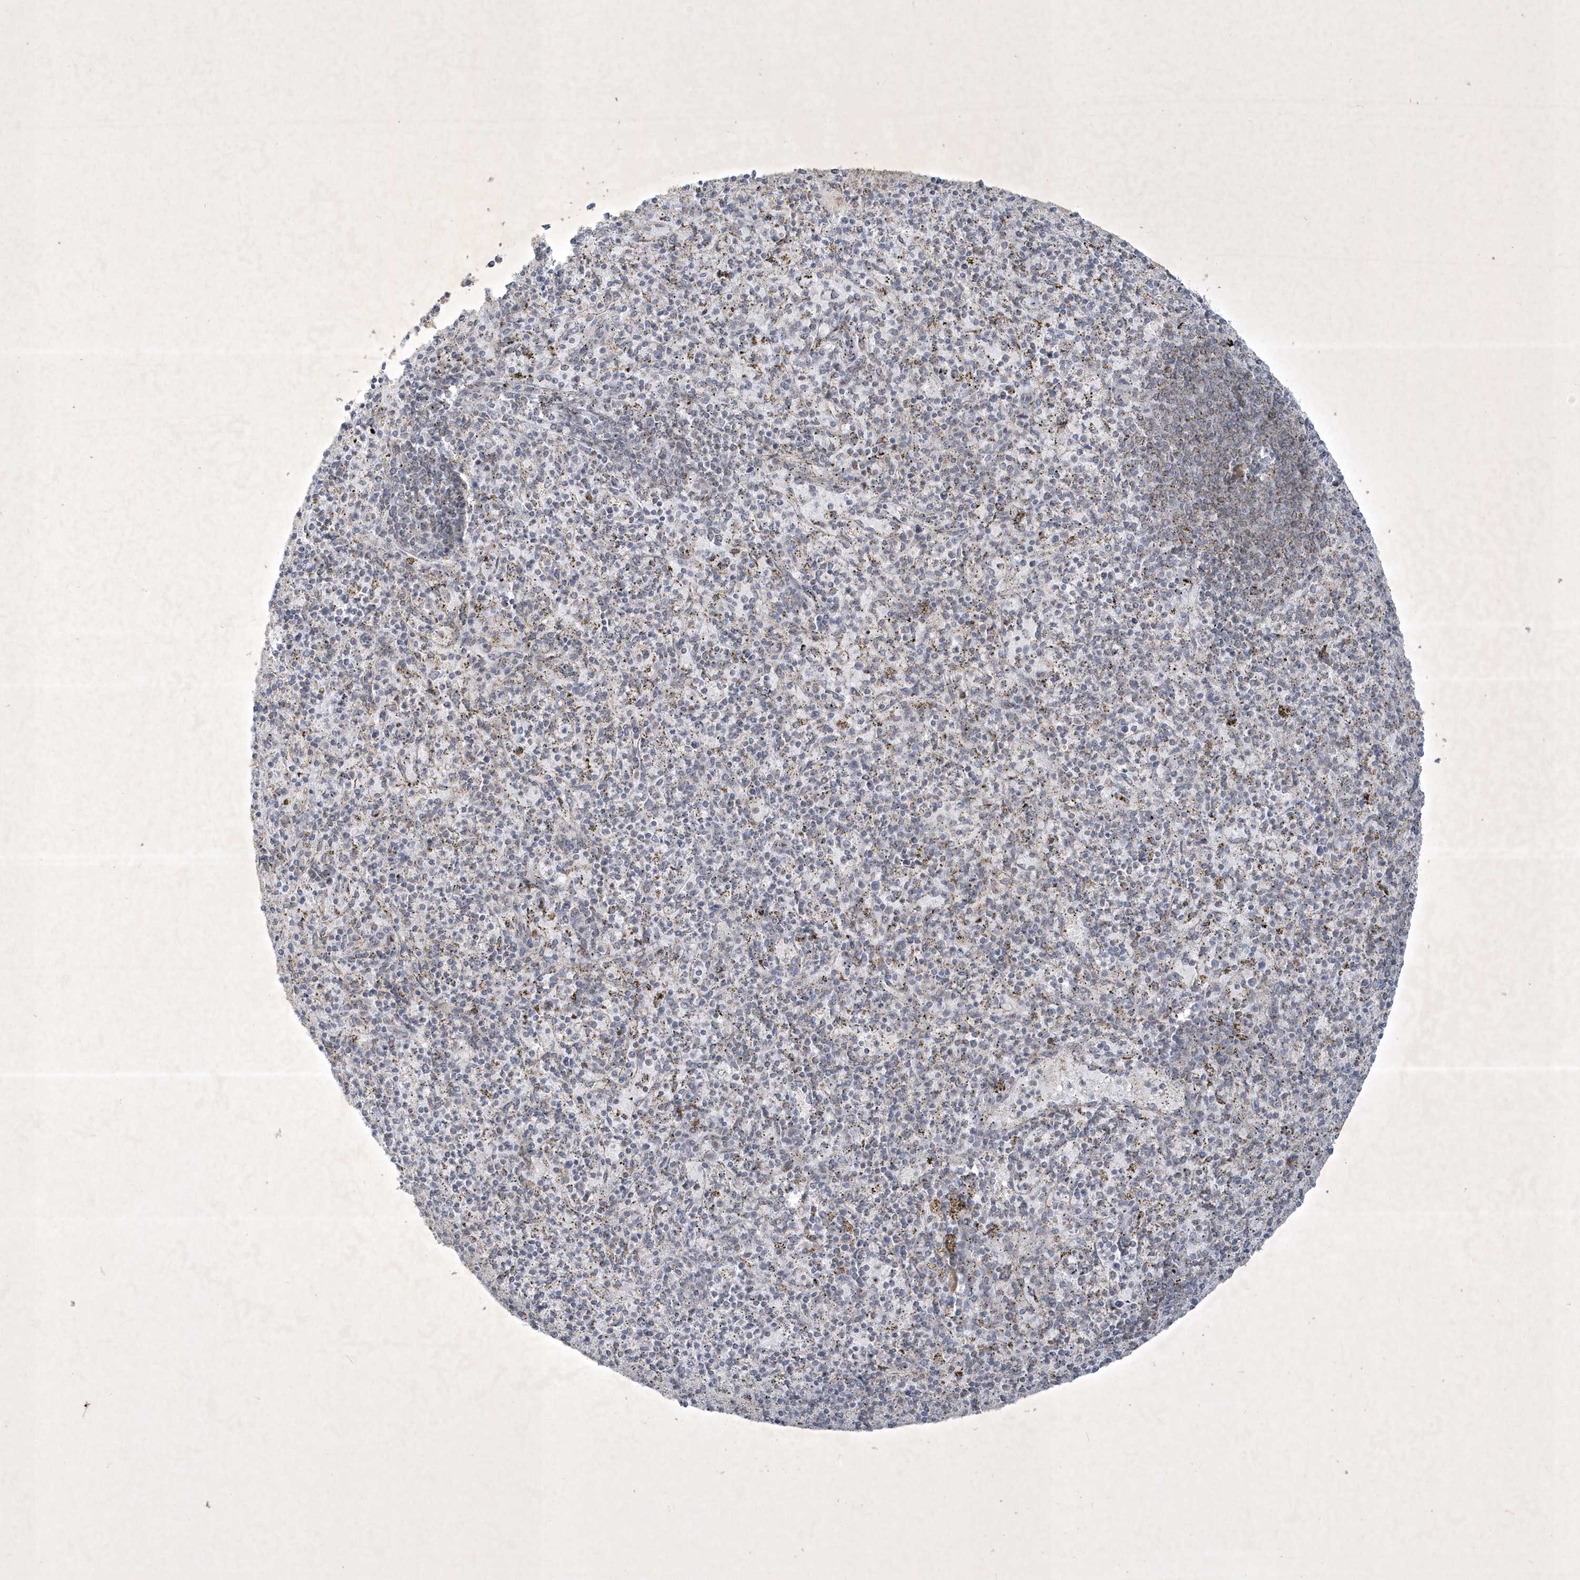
{"staining": {"intensity": "negative", "quantity": "none", "location": "none"}, "tissue": "spleen", "cell_type": "Cells in red pulp", "image_type": "normal", "snomed": [{"axis": "morphology", "description": "Normal tissue, NOS"}, {"axis": "topography", "description": "Spleen"}], "caption": "DAB (3,3'-diaminobenzidine) immunohistochemical staining of benign spleen demonstrates no significant staining in cells in red pulp.", "gene": "ZBTB9", "patient": {"sex": "male", "age": 72}}